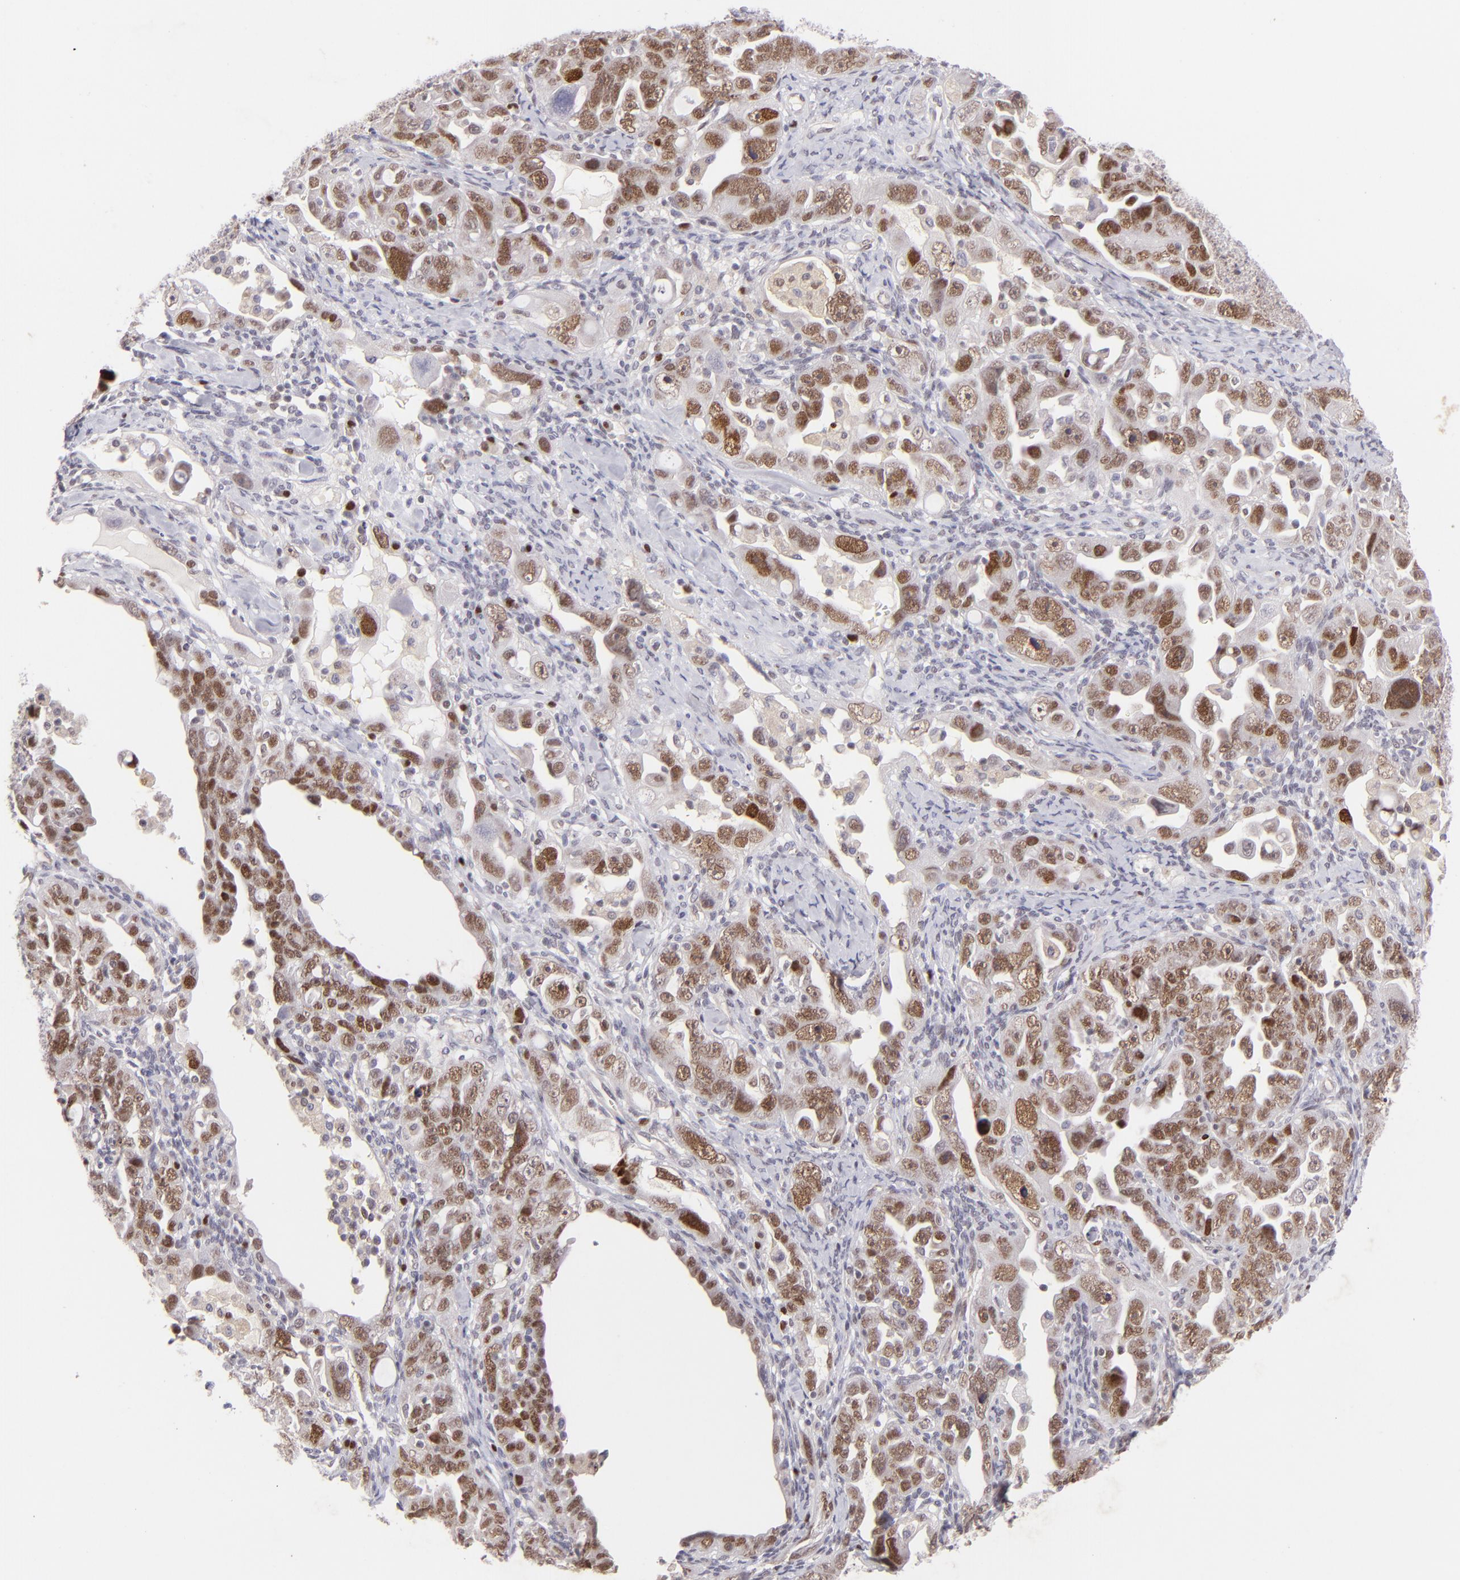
{"staining": {"intensity": "moderate", "quantity": ">75%", "location": "nuclear"}, "tissue": "ovarian cancer", "cell_type": "Tumor cells", "image_type": "cancer", "snomed": [{"axis": "morphology", "description": "Cystadenocarcinoma, serous, NOS"}, {"axis": "topography", "description": "Ovary"}], "caption": "Ovarian cancer tissue demonstrates moderate nuclear staining in approximately >75% of tumor cells, visualized by immunohistochemistry. (DAB (3,3'-diaminobenzidine) = brown stain, brightfield microscopy at high magnification).", "gene": "POU2F1", "patient": {"sex": "female", "age": 66}}